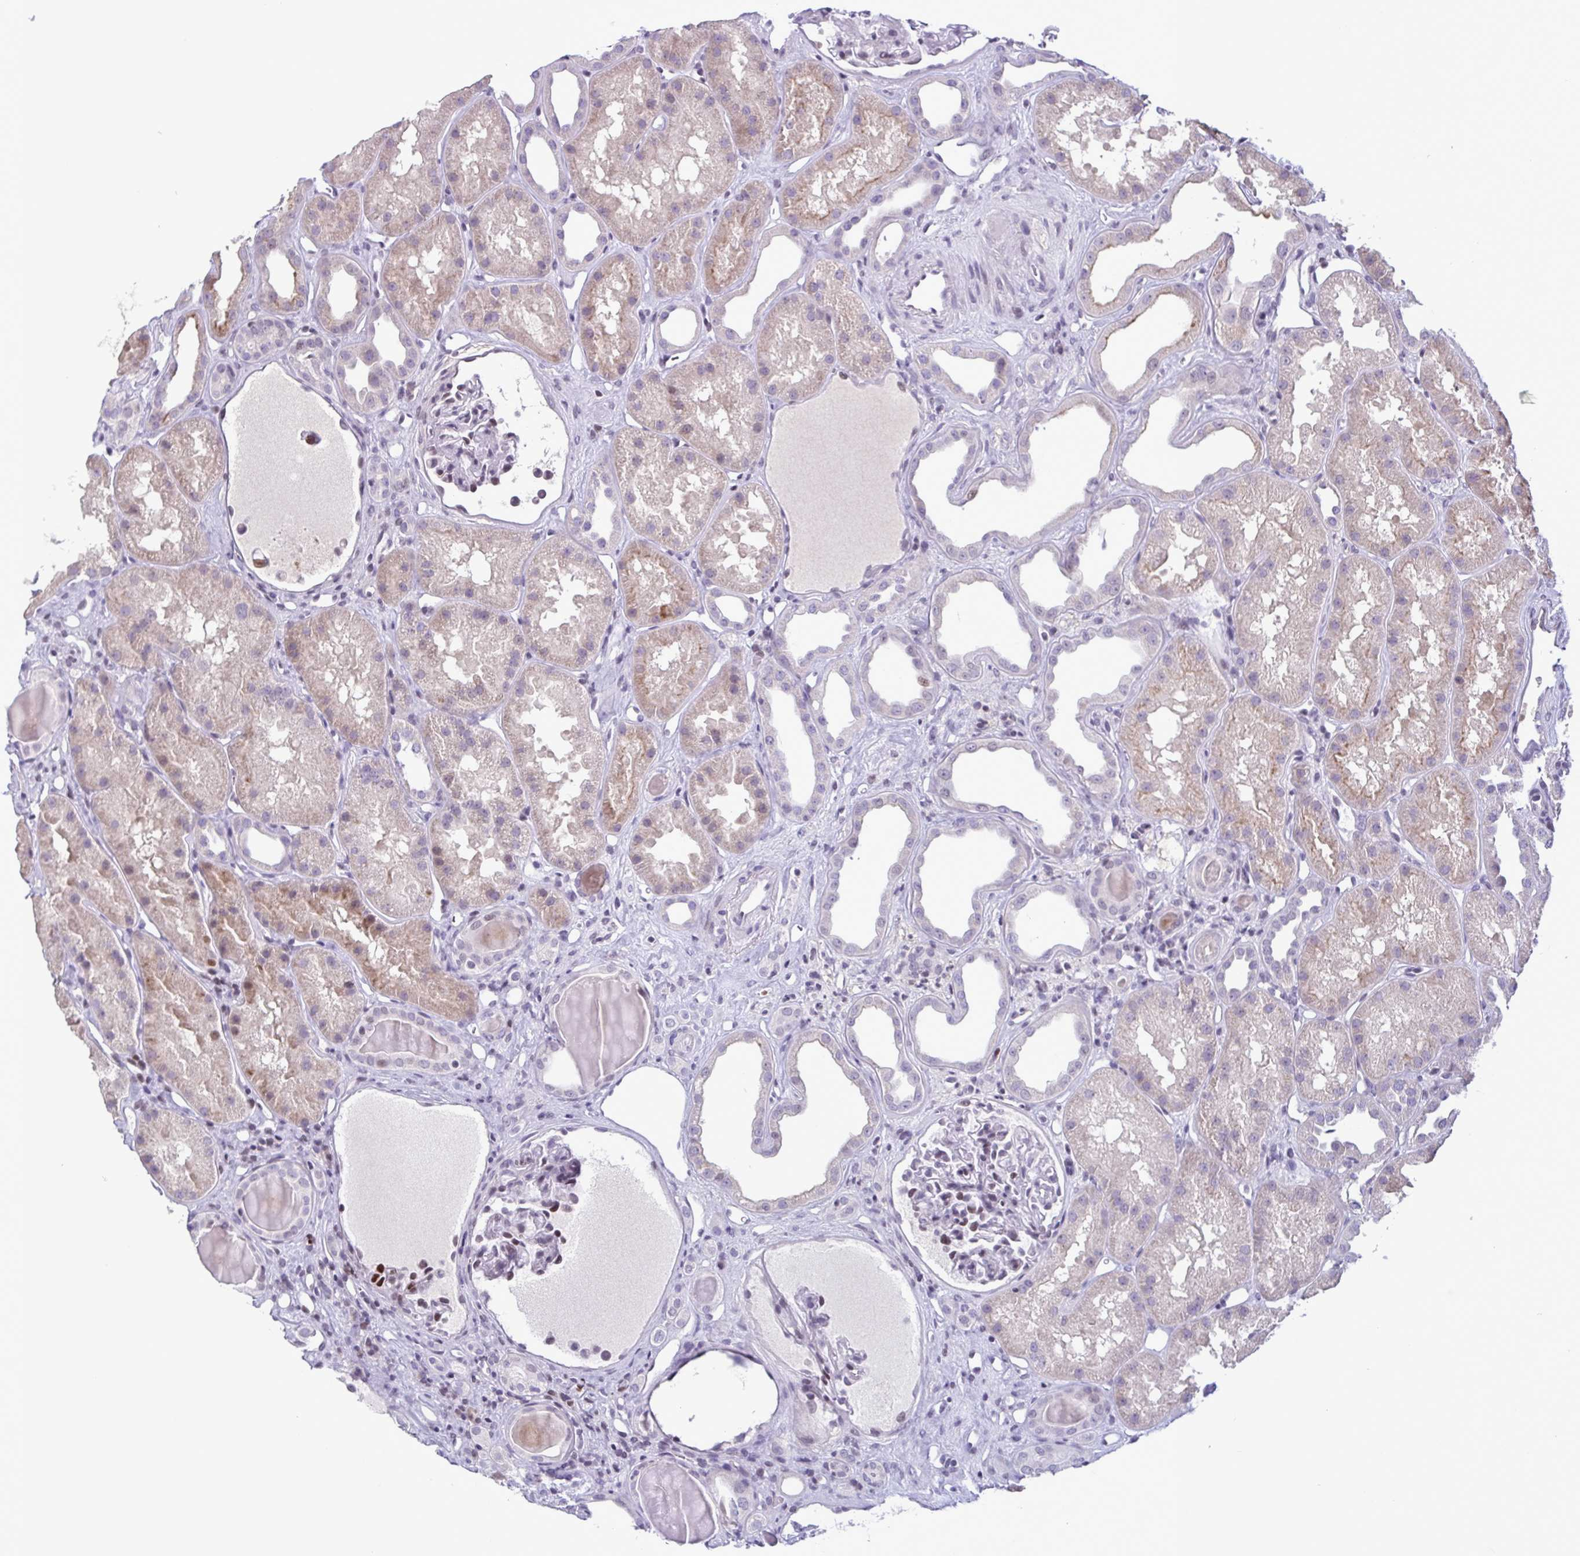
{"staining": {"intensity": "moderate", "quantity": "<25%", "location": "nuclear"}, "tissue": "kidney", "cell_type": "Cells in glomeruli", "image_type": "normal", "snomed": [{"axis": "morphology", "description": "Normal tissue, NOS"}, {"axis": "topography", "description": "Kidney"}], "caption": "Immunohistochemistry (IHC) histopathology image of unremarkable kidney: kidney stained using immunohistochemistry demonstrates low levels of moderate protein expression localized specifically in the nuclear of cells in glomeruli, appearing as a nuclear brown color.", "gene": "IRF1", "patient": {"sex": "male", "age": 61}}